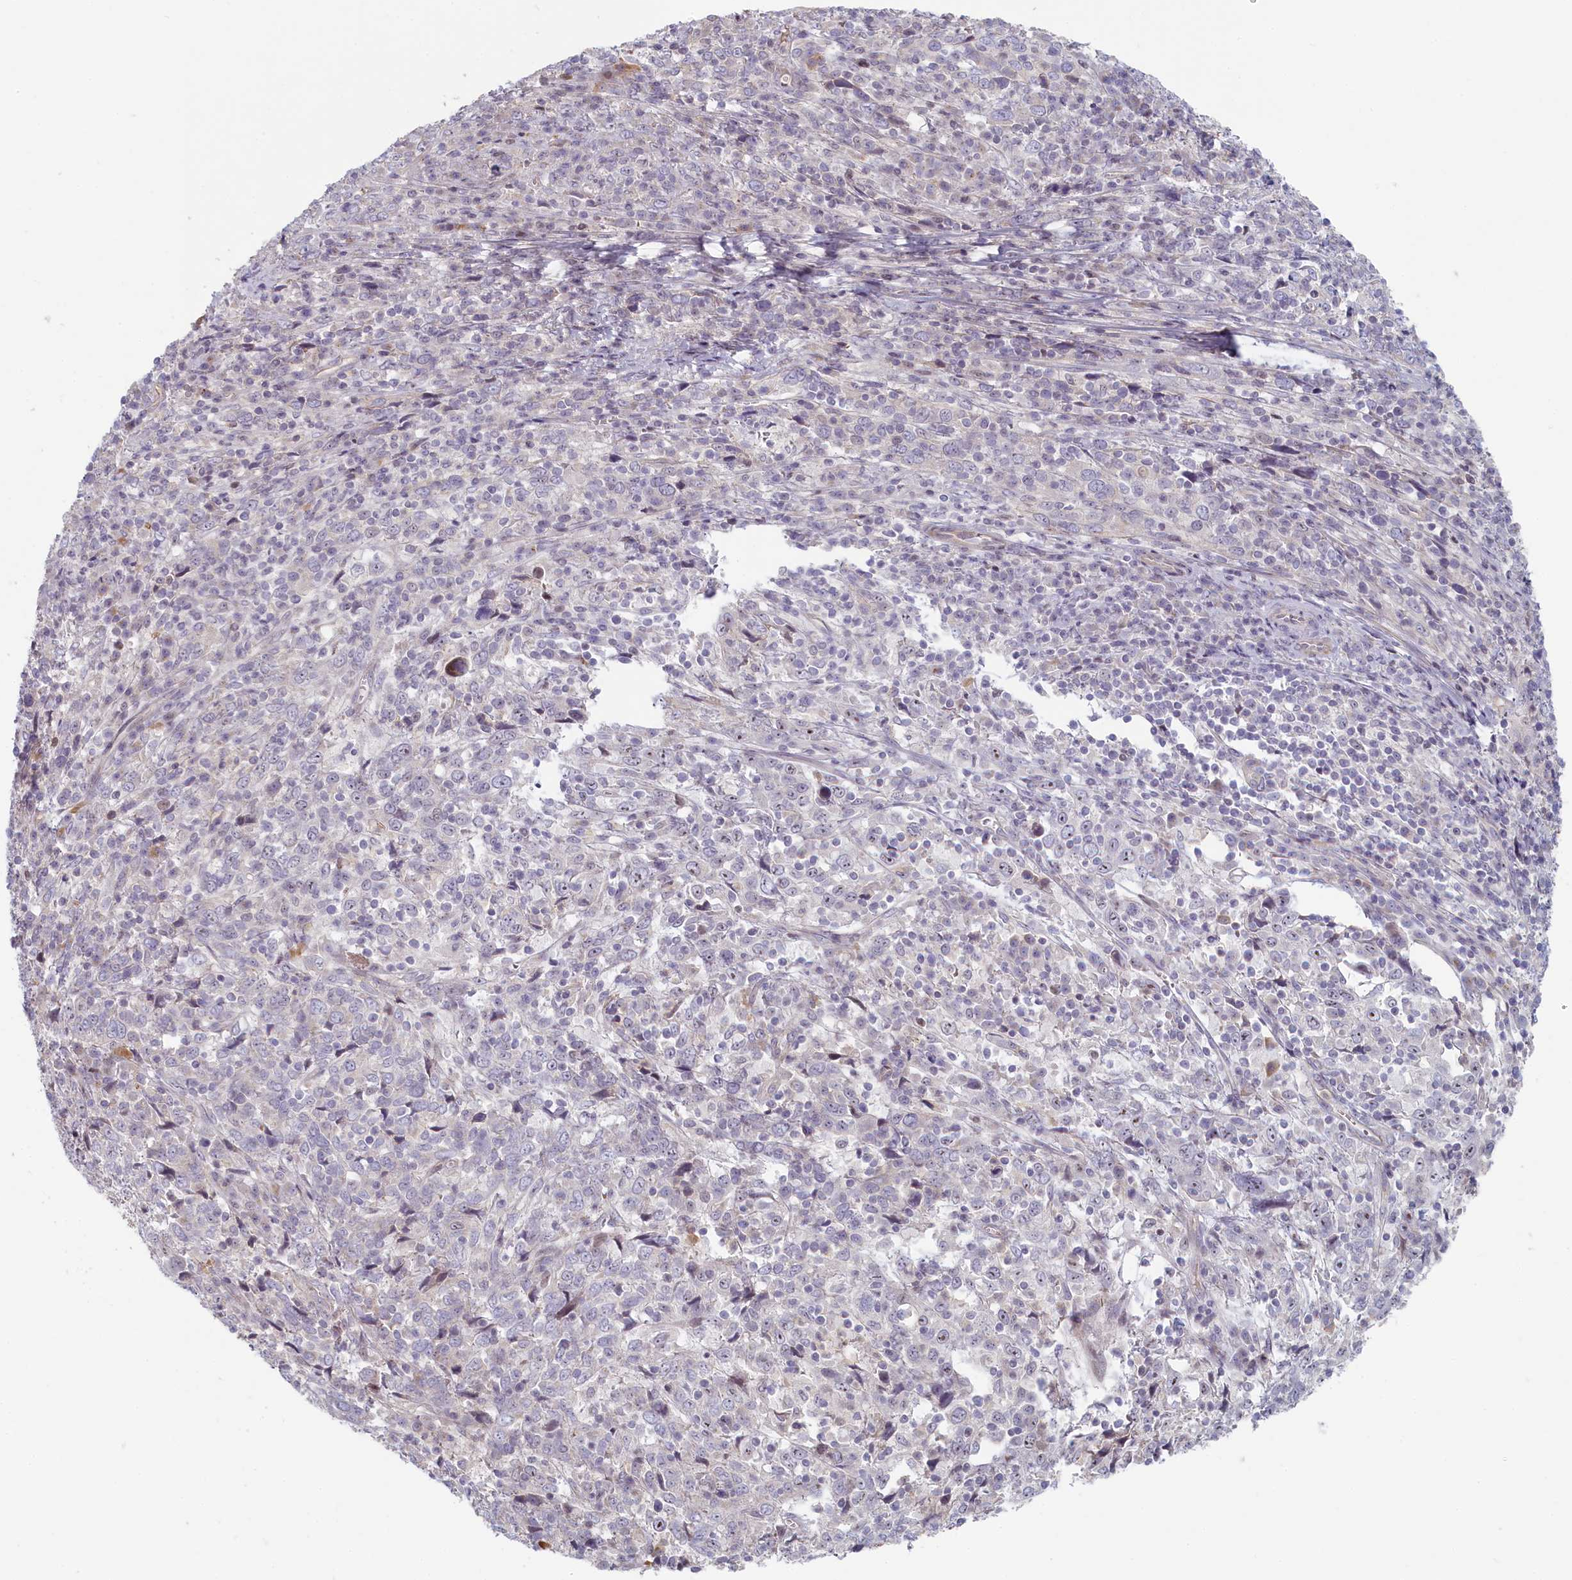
{"staining": {"intensity": "negative", "quantity": "none", "location": "none"}, "tissue": "cervical cancer", "cell_type": "Tumor cells", "image_type": "cancer", "snomed": [{"axis": "morphology", "description": "Squamous cell carcinoma, NOS"}, {"axis": "topography", "description": "Cervix"}], "caption": "This is an IHC image of human squamous cell carcinoma (cervical). There is no staining in tumor cells.", "gene": "INTS4", "patient": {"sex": "female", "age": 46}}